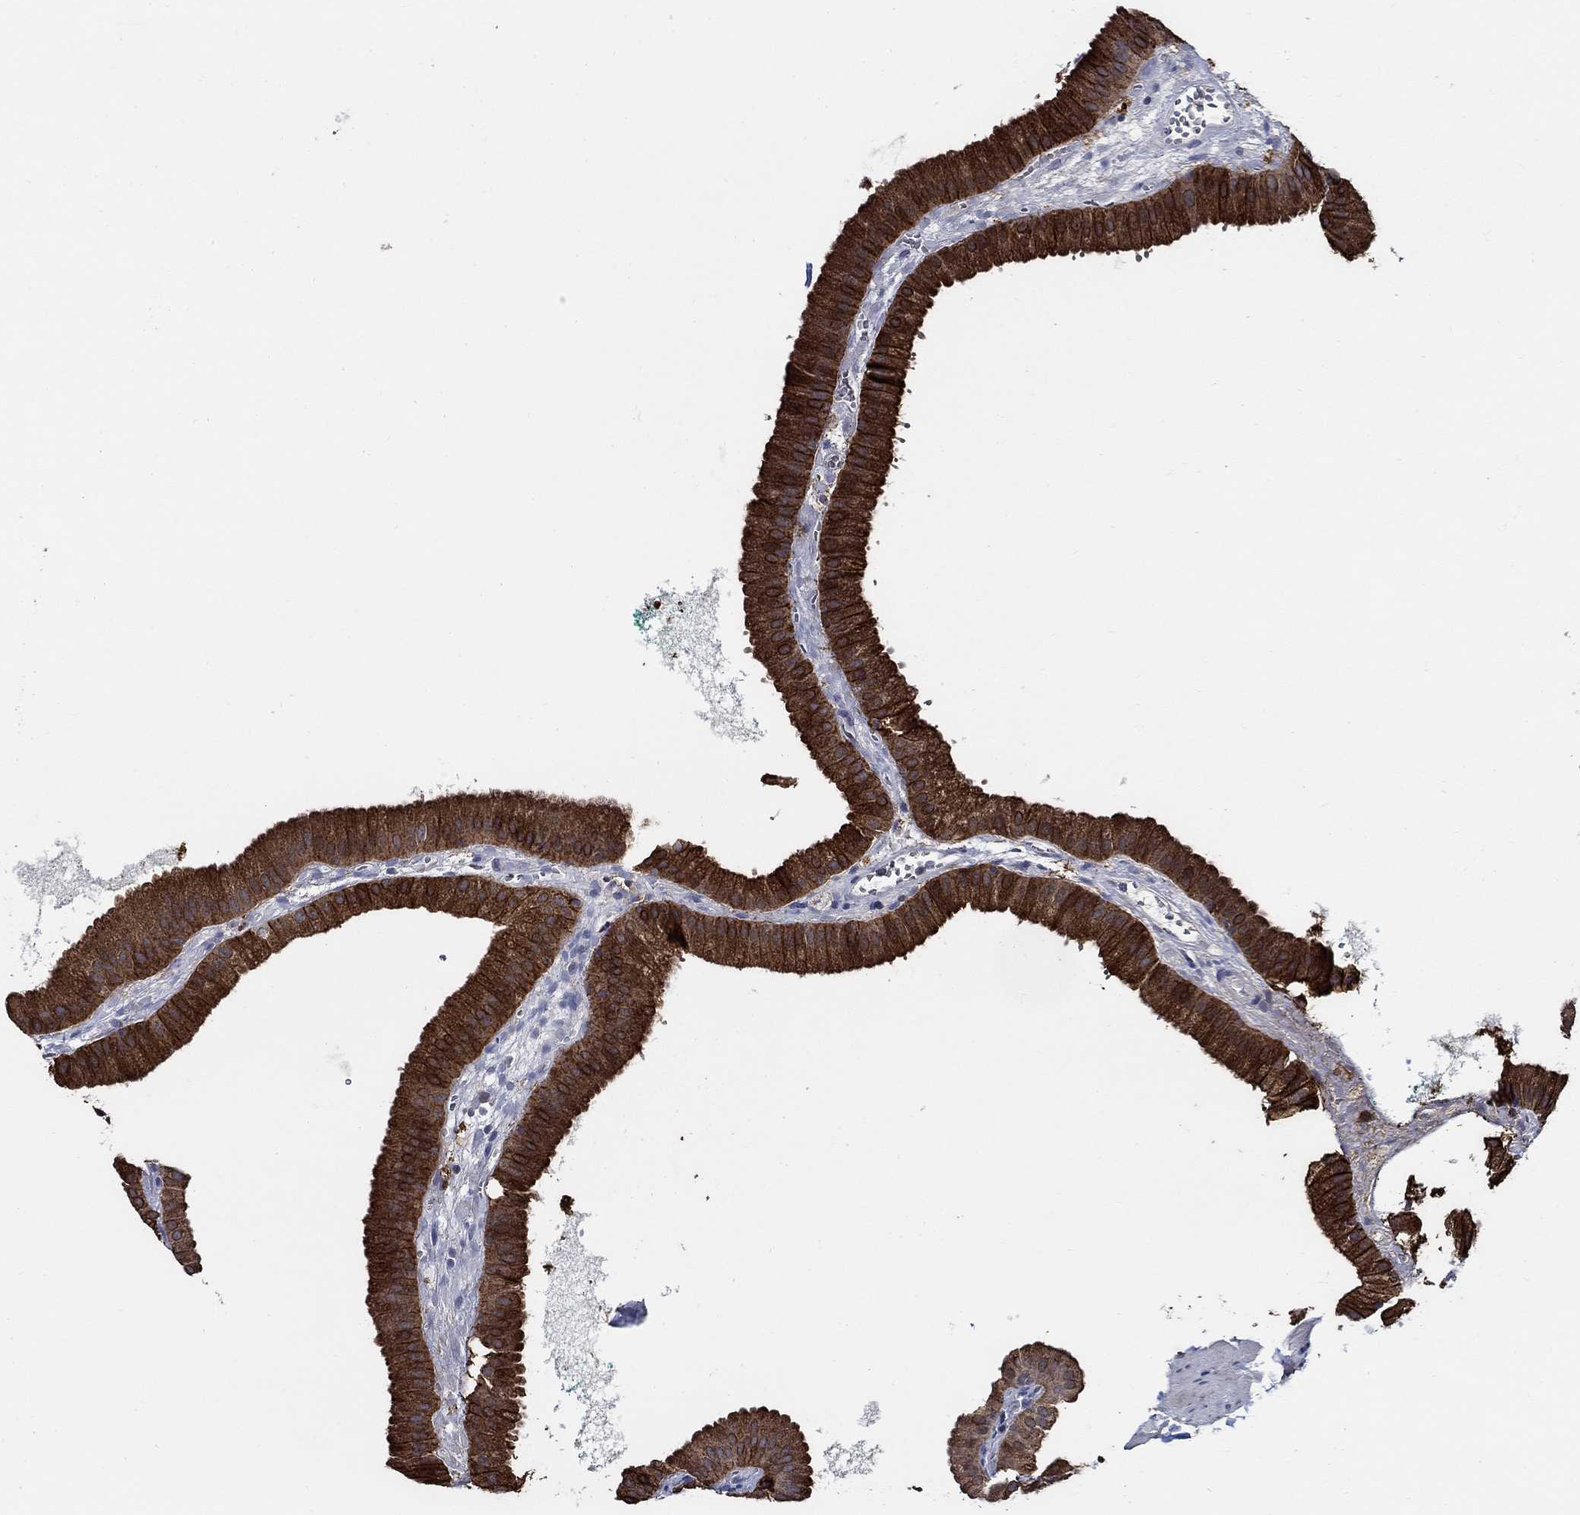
{"staining": {"intensity": "strong", "quantity": ">75%", "location": "cytoplasmic/membranous"}, "tissue": "gallbladder", "cell_type": "Glandular cells", "image_type": "normal", "snomed": [{"axis": "morphology", "description": "Normal tissue, NOS"}, {"axis": "topography", "description": "Gallbladder"}], "caption": "Immunohistochemical staining of normal gallbladder displays >75% levels of strong cytoplasmic/membranous protein expression in approximately >75% of glandular cells.", "gene": "WDR53", "patient": {"sex": "male", "age": 67}}